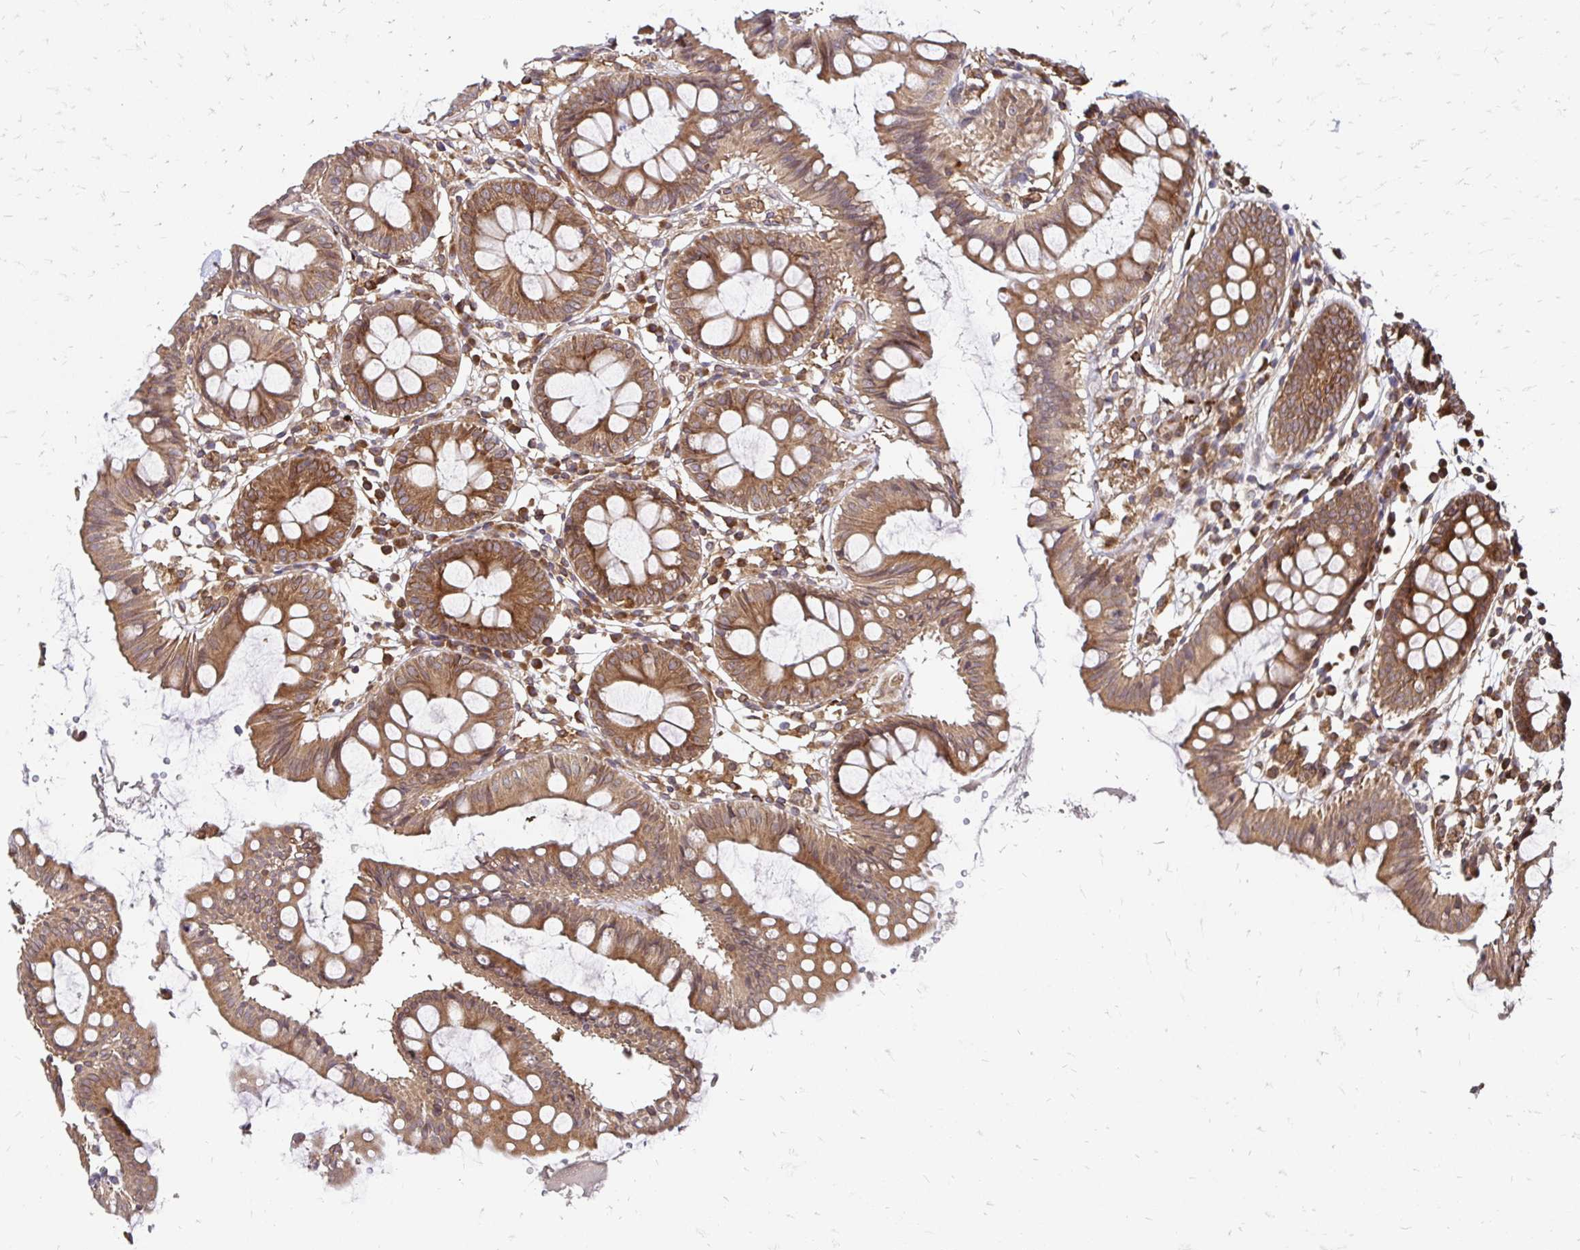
{"staining": {"intensity": "moderate", "quantity": ">75%", "location": "cytoplasmic/membranous"}, "tissue": "colon", "cell_type": "Endothelial cells", "image_type": "normal", "snomed": [{"axis": "morphology", "description": "Normal tissue, NOS"}, {"axis": "topography", "description": "Colon"}], "caption": "Colon stained with a brown dye reveals moderate cytoplasmic/membranous positive expression in about >75% of endothelial cells.", "gene": "ZW10", "patient": {"sex": "female", "age": 84}}